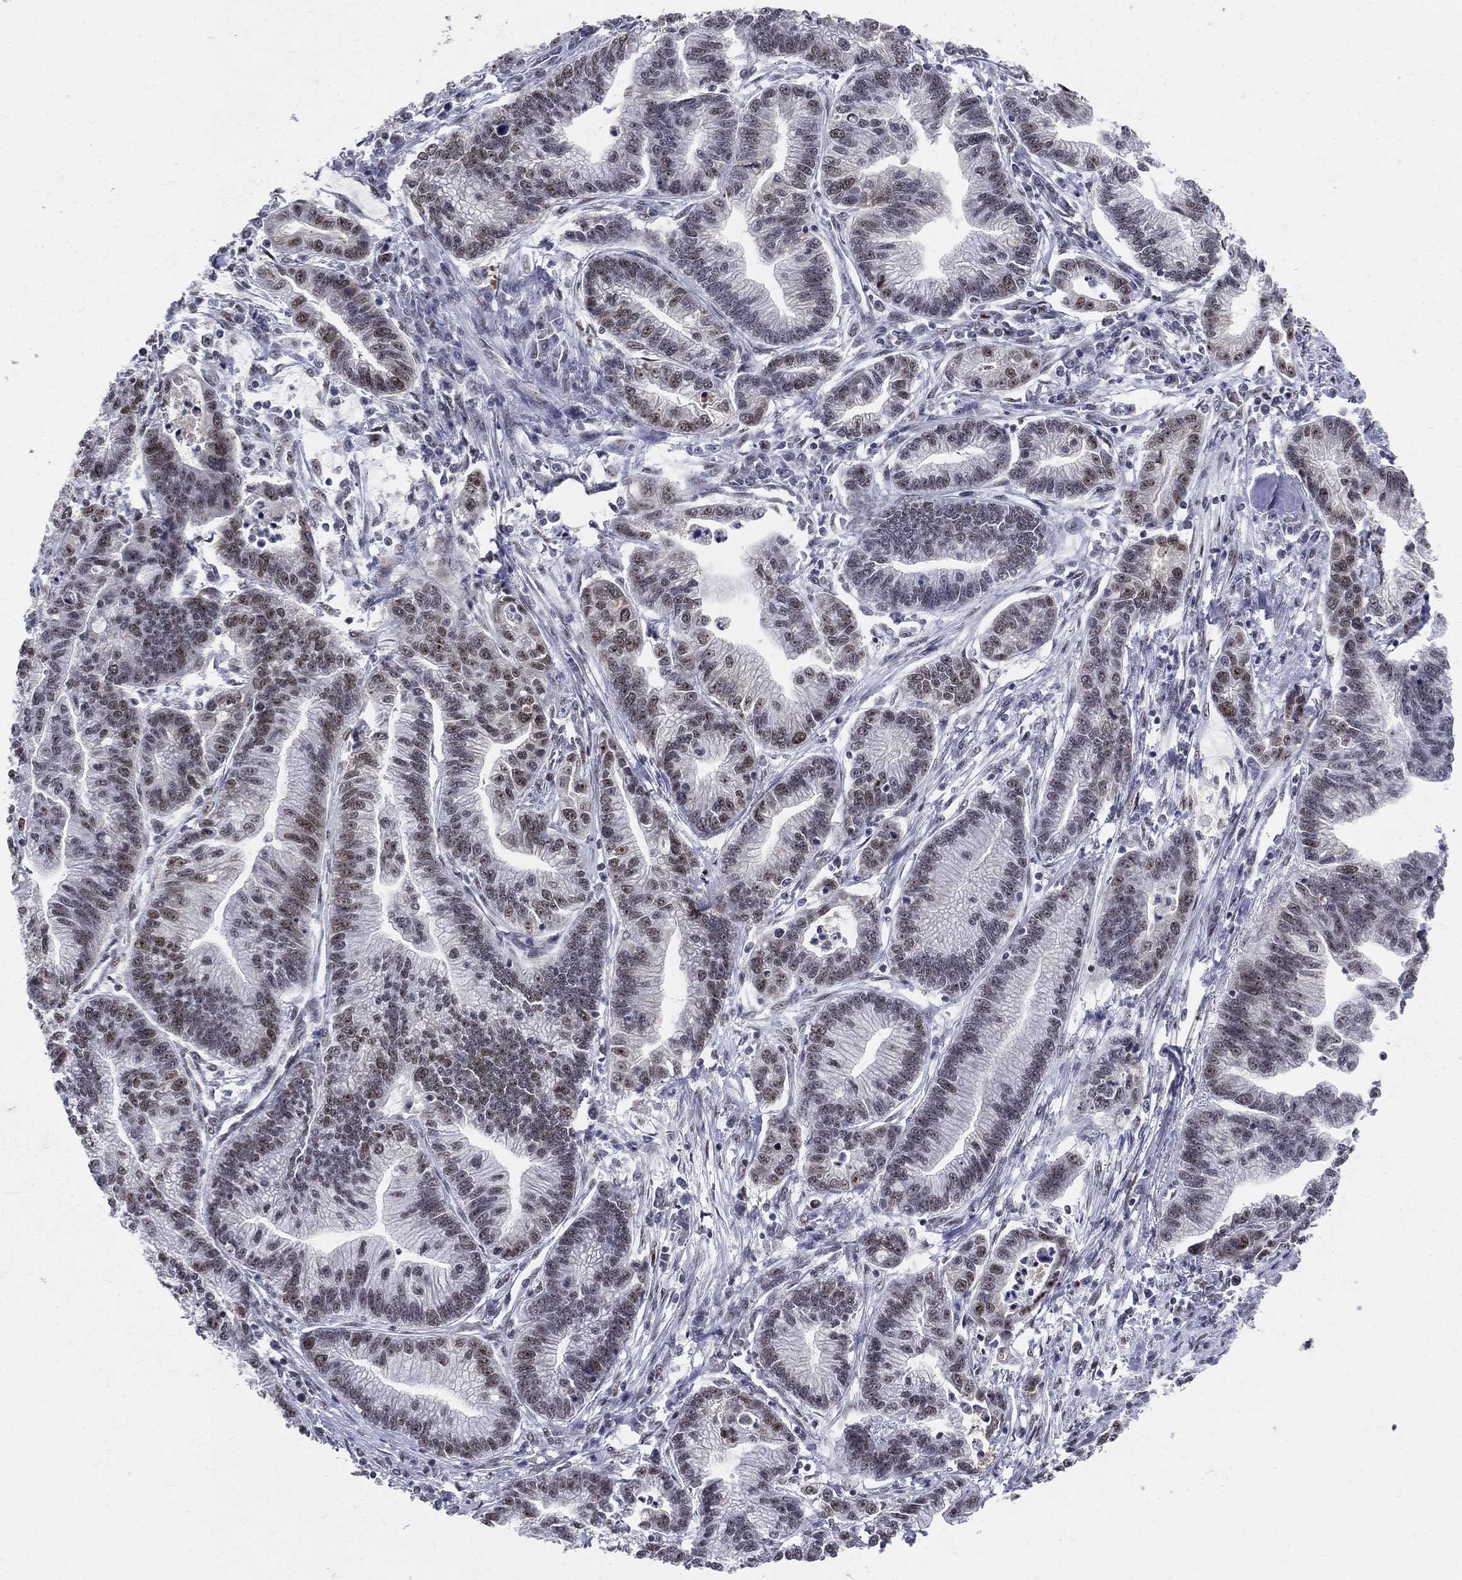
{"staining": {"intensity": "moderate", "quantity": "<25%", "location": "nuclear"}, "tissue": "stomach cancer", "cell_type": "Tumor cells", "image_type": "cancer", "snomed": [{"axis": "morphology", "description": "Adenocarcinoma, NOS"}, {"axis": "topography", "description": "Stomach"}], "caption": "DAB (3,3'-diaminobenzidine) immunohistochemical staining of stomach adenocarcinoma shows moderate nuclear protein expression in about <25% of tumor cells.", "gene": "CDK7", "patient": {"sex": "male", "age": 83}}